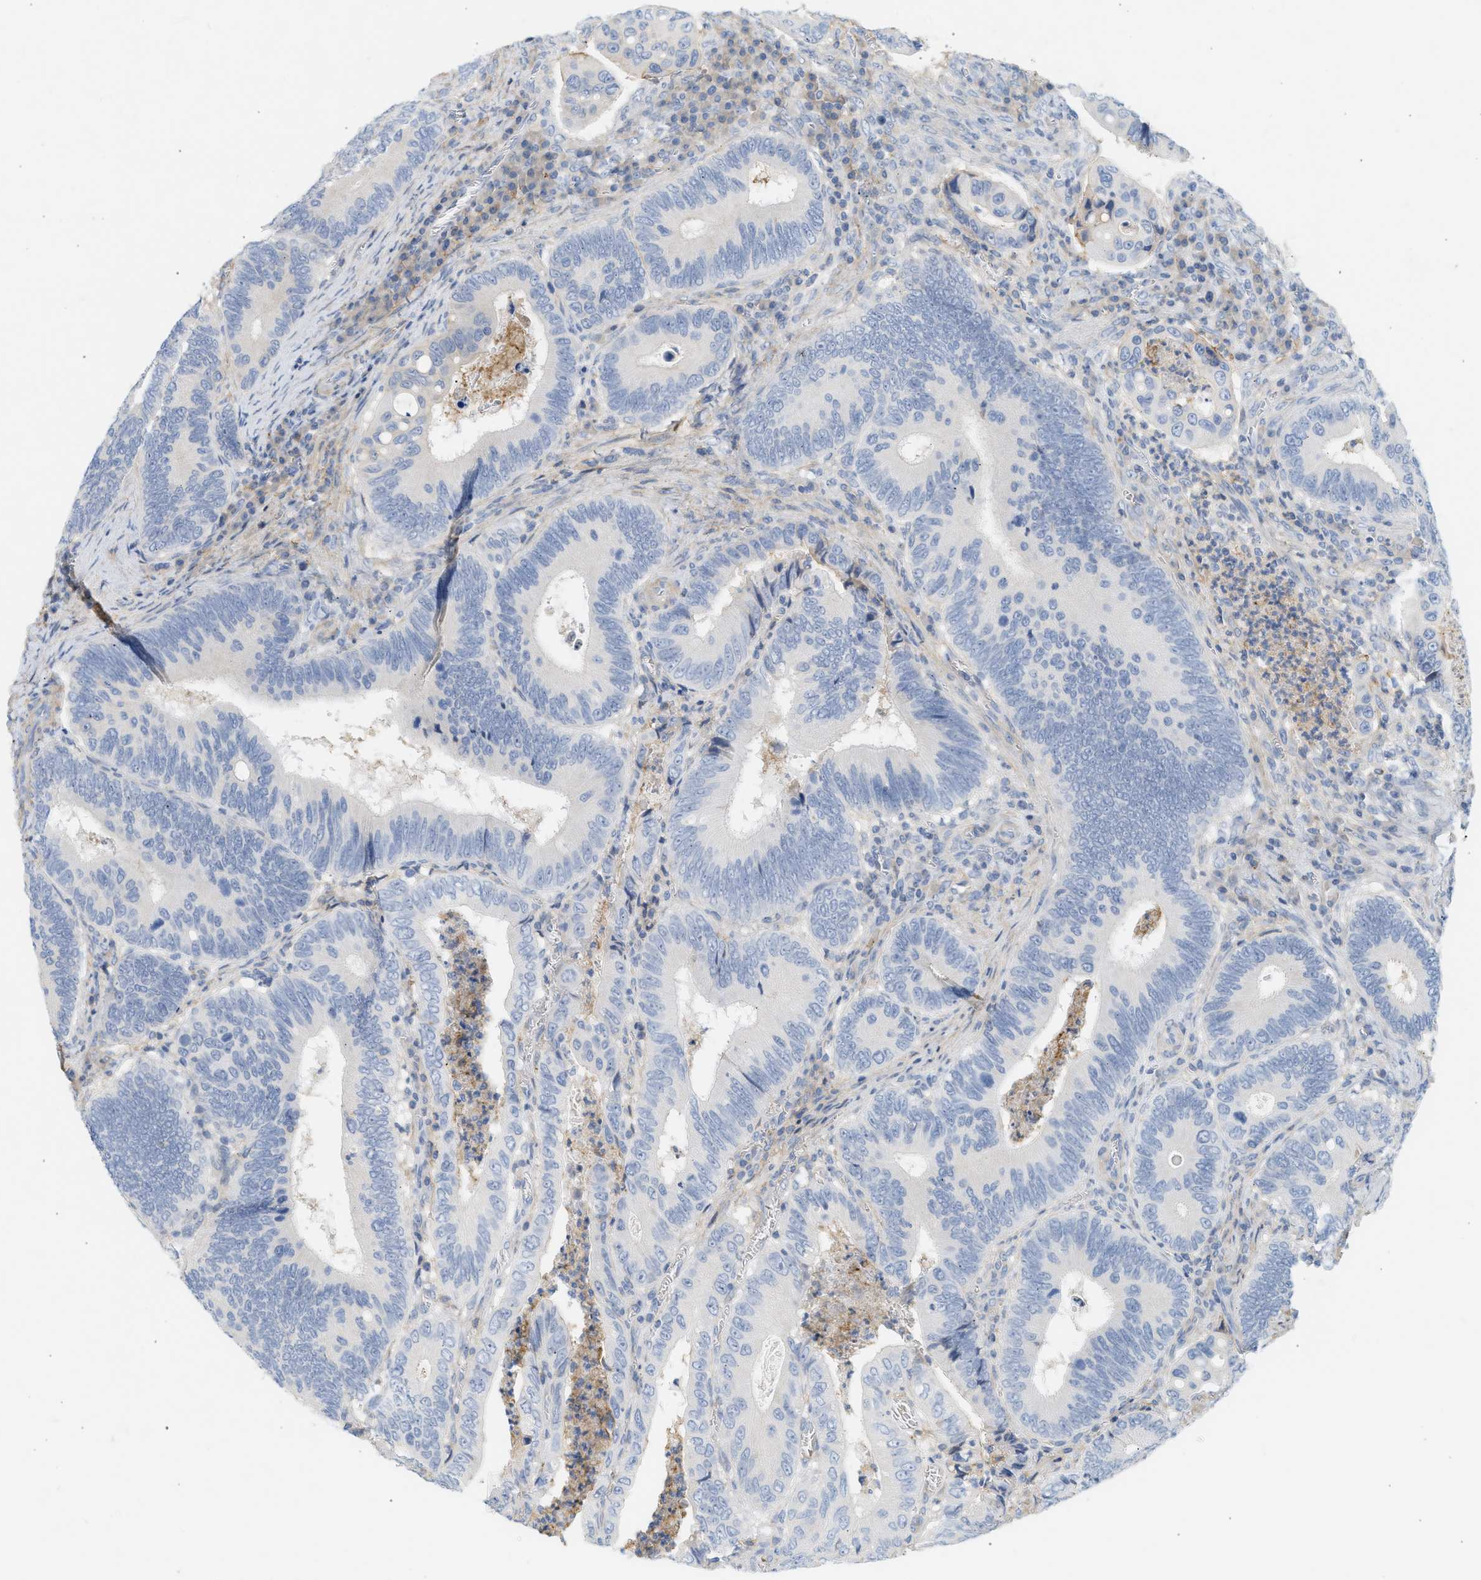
{"staining": {"intensity": "negative", "quantity": "none", "location": "none"}, "tissue": "colorectal cancer", "cell_type": "Tumor cells", "image_type": "cancer", "snomed": [{"axis": "morphology", "description": "Inflammation, NOS"}, {"axis": "morphology", "description": "Adenocarcinoma, NOS"}, {"axis": "topography", "description": "Colon"}], "caption": "This is a image of IHC staining of colorectal cancer, which shows no expression in tumor cells.", "gene": "BVES", "patient": {"sex": "male", "age": 72}}